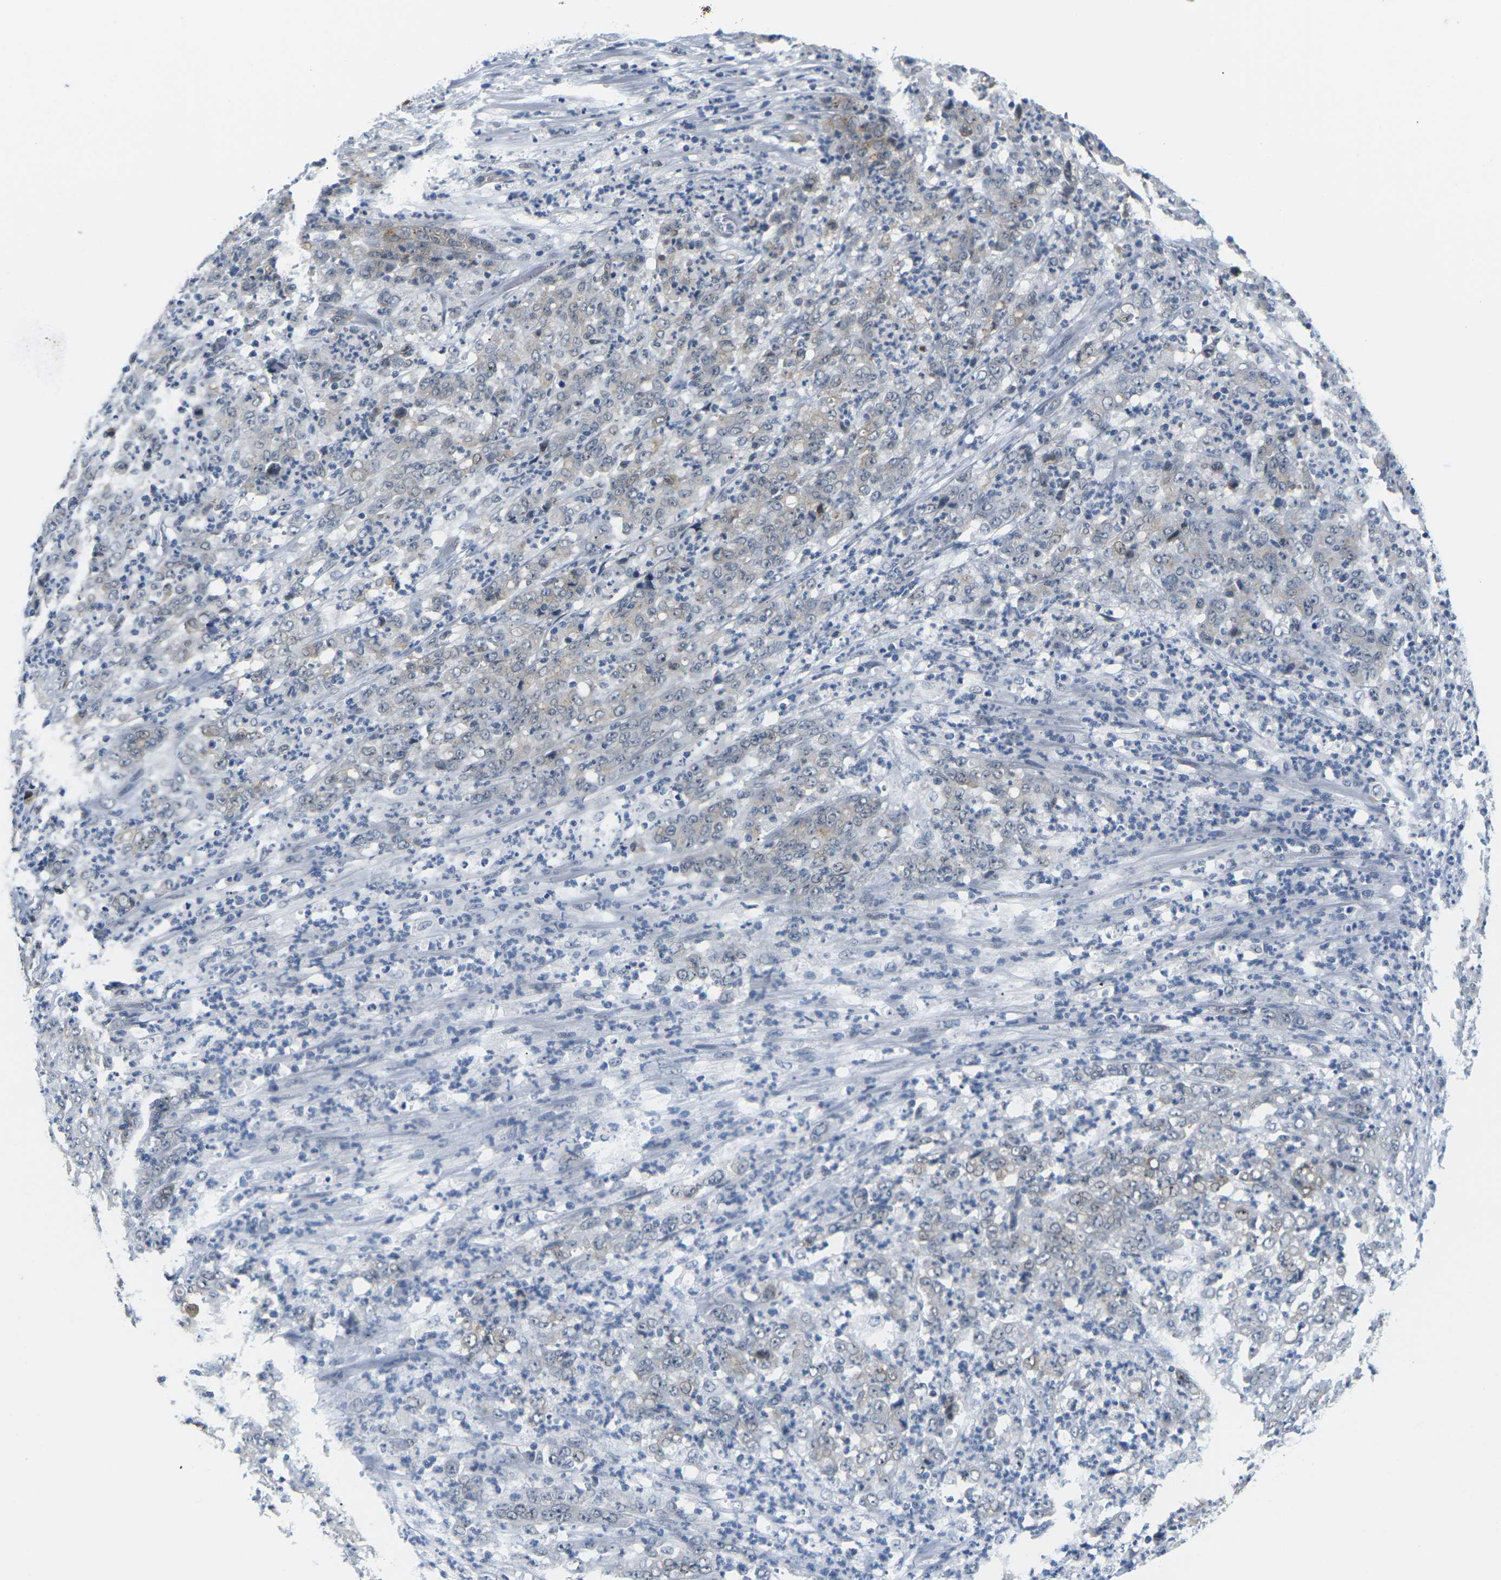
{"staining": {"intensity": "weak", "quantity": "<25%", "location": "cytoplasmic/membranous"}, "tissue": "stomach cancer", "cell_type": "Tumor cells", "image_type": "cancer", "snomed": [{"axis": "morphology", "description": "Adenocarcinoma, NOS"}, {"axis": "topography", "description": "Stomach, lower"}], "caption": "An immunohistochemistry (IHC) histopathology image of stomach cancer (adenocarcinoma) is shown. There is no staining in tumor cells of stomach cancer (adenocarcinoma).", "gene": "PKP2", "patient": {"sex": "female", "age": 71}}